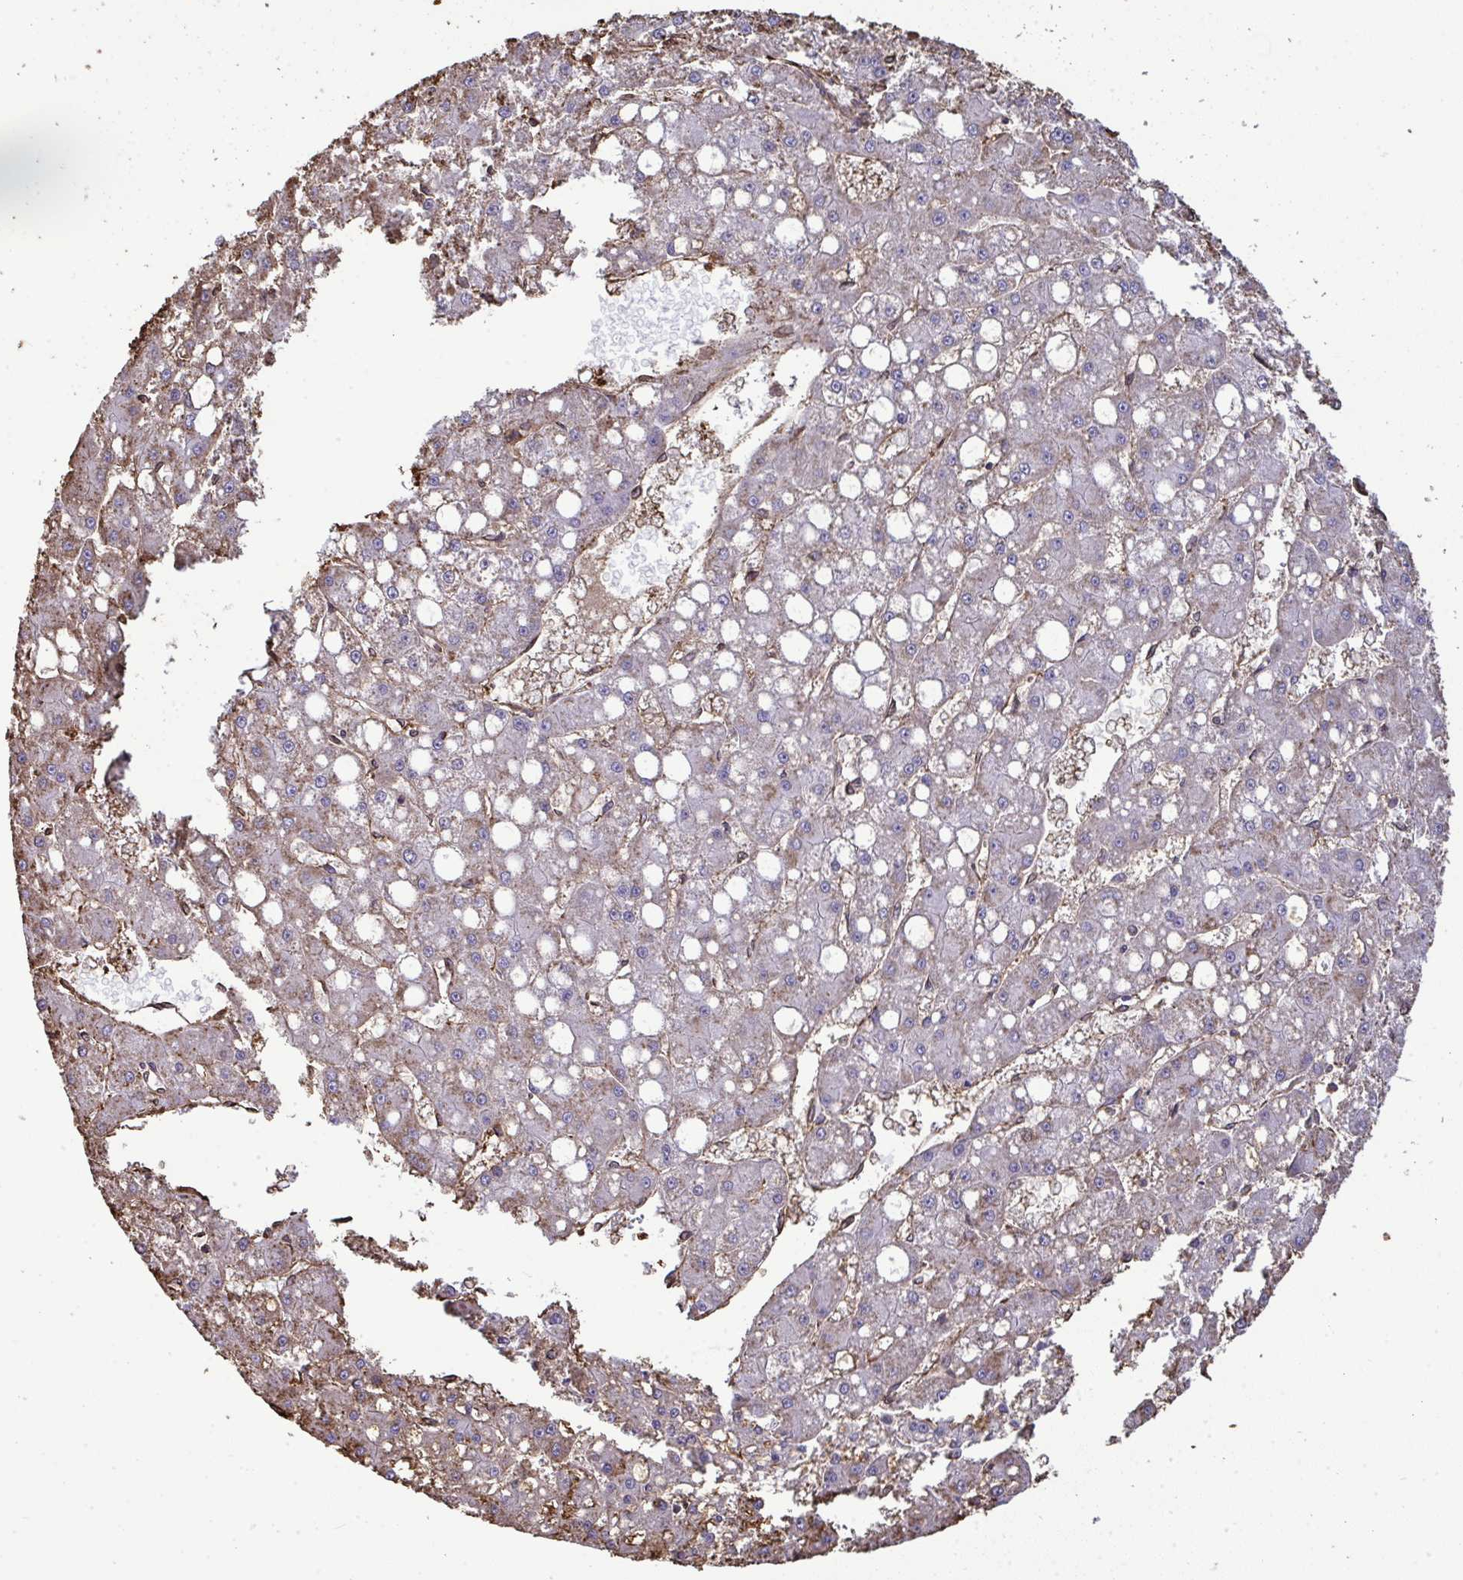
{"staining": {"intensity": "negative", "quantity": "none", "location": "none"}, "tissue": "liver cancer", "cell_type": "Tumor cells", "image_type": "cancer", "snomed": [{"axis": "morphology", "description": "Carcinoma, Hepatocellular, NOS"}, {"axis": "topography", "description": "Liver"}], "caption": "The immunohistochemistry (IHC) image has no significant staining in tumor cells of liver cancer tissue.", "gene": "ANXA5", "patient": {"sex": "male", "age": 67}}